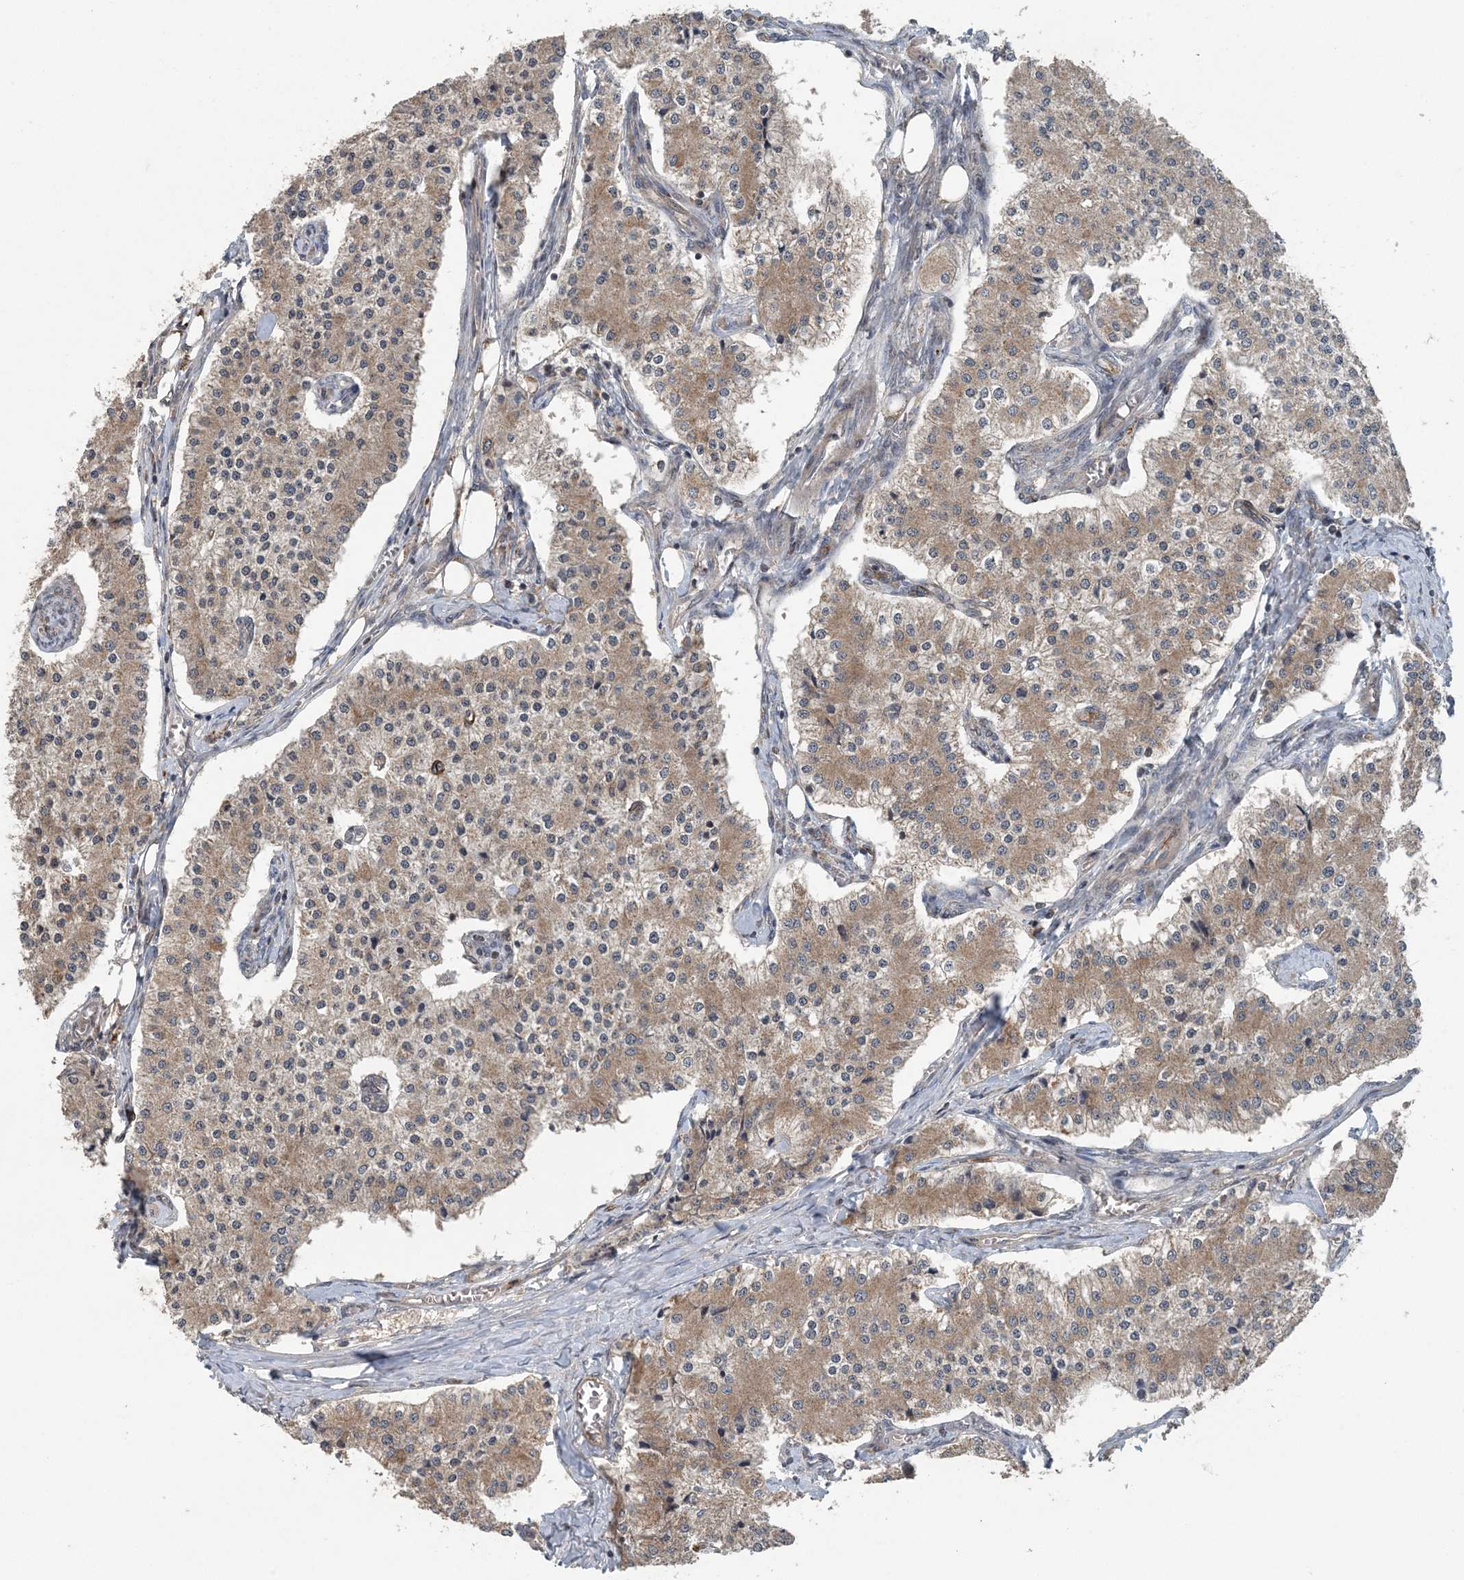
{"staining": {"intensity": "weak", "quantity": "25%-75%", "location": "cytoplasmic/membranous"}, "tissue": "carcinoid", "cell_type": "Tumor cells", "image_type": "cancer", "snomed": [{"axis": "morphology", "description": "Carcinoid, malignant, NOS"}, {"axis": "topography", "description": "Colon"}], "caption": "Human carcinoid (malignant) stained with a brown dye shows weak cytoplasmic/membranous positive staining in about 25%-75% of tumor cells.", "gene": "MYO9B", "patient": {"sex": "female", "age": 52}}